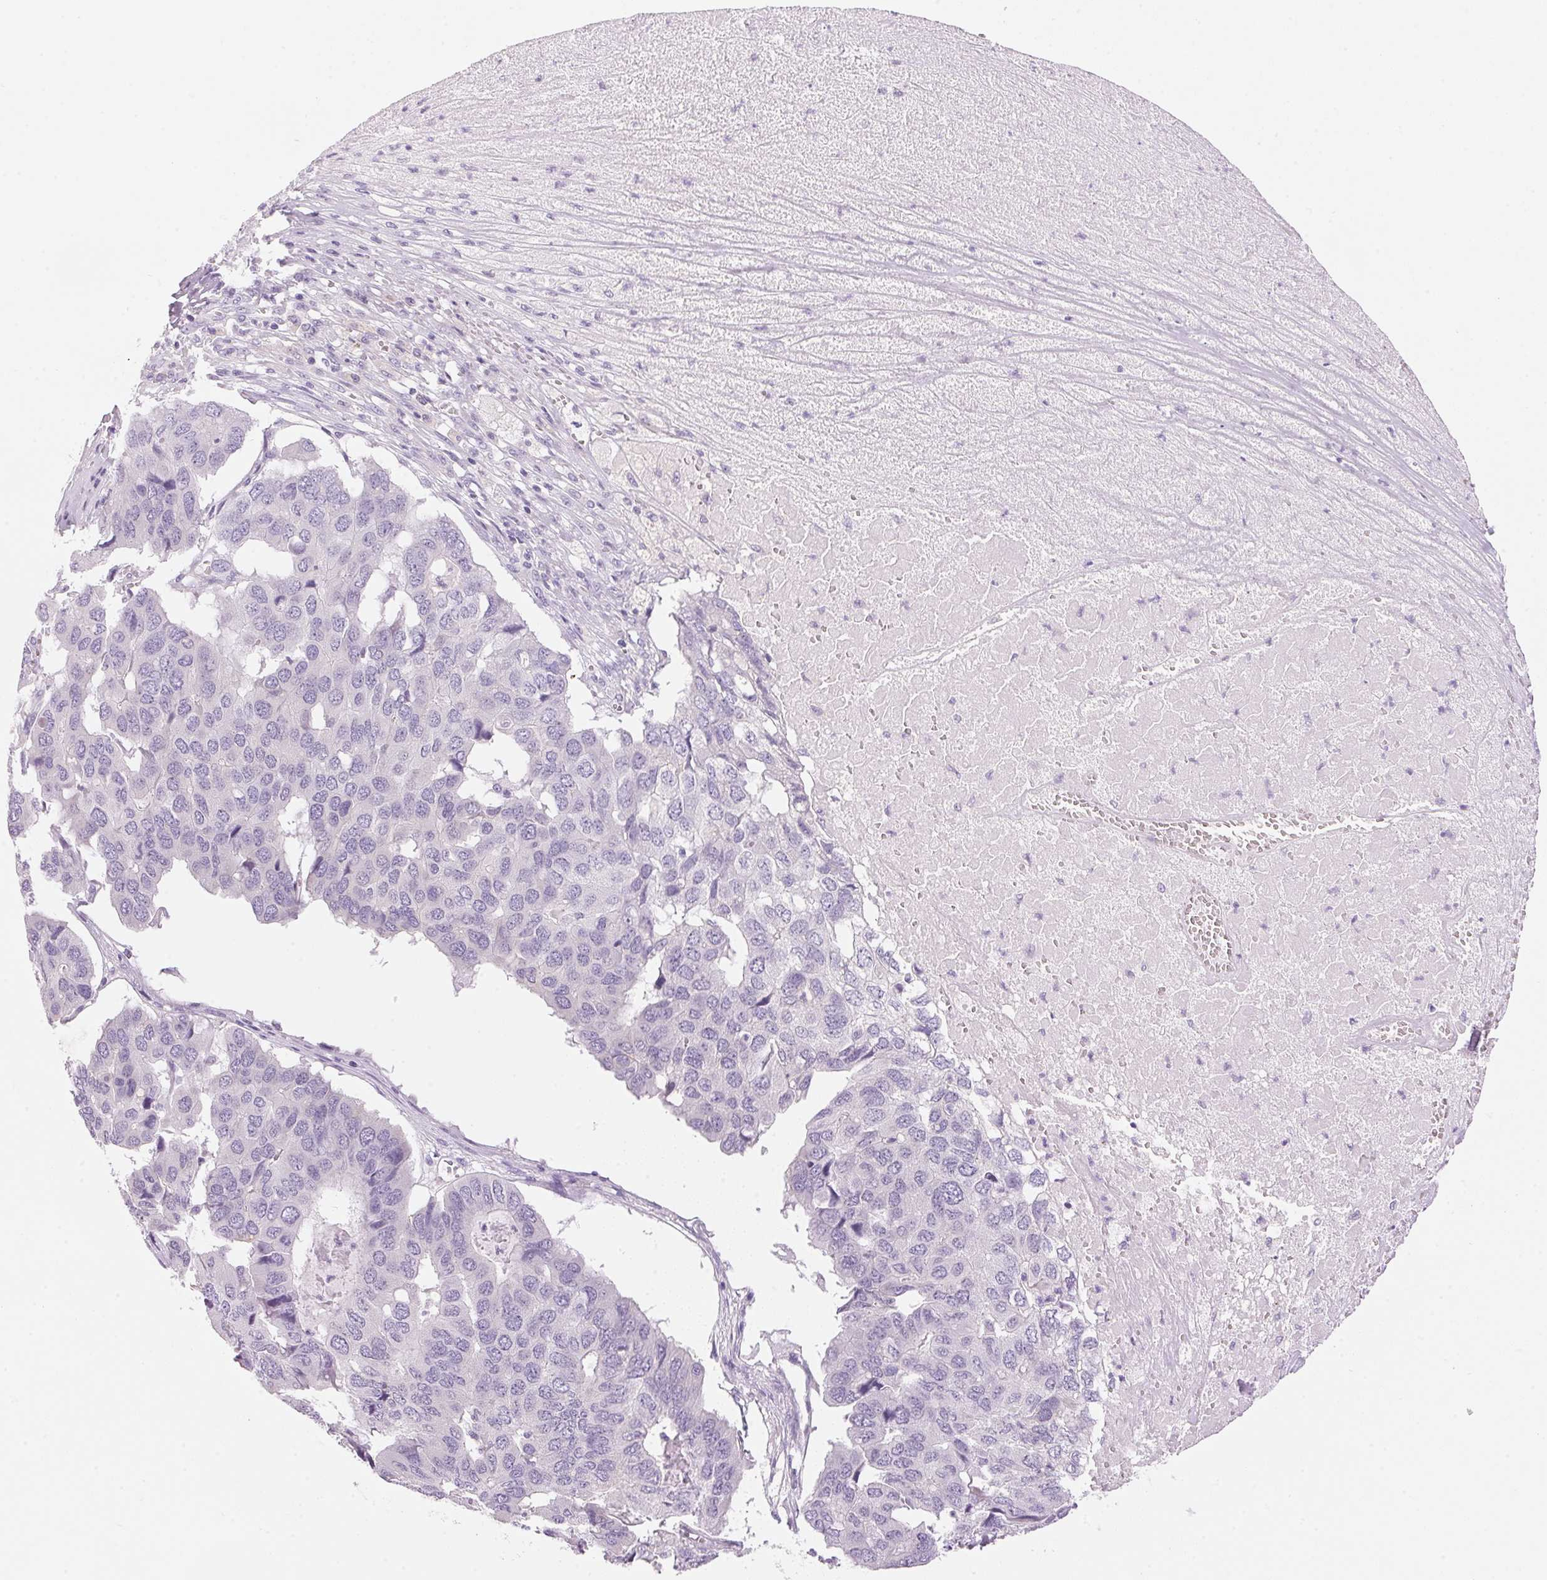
{"staining": {"intensity": "negative", "quantity": "none", "location": "none"}, "tissue": "pancreatic cancer", "cell_type": "Tumor cells", "image_type": "cancer", "snomed": [{"axis": "morphology", "description": "Adenocarcinoma, NOS"}, {"axis": "topography", "description": "Pancreas"}], "caption": "This is a image of immunohistochemistry staining of adenocarcinoma (pancreatic), which shows no positivity in tumor cells.", "gene": "HSD17B2", "patient": {"sex": "male", "age": 50}}